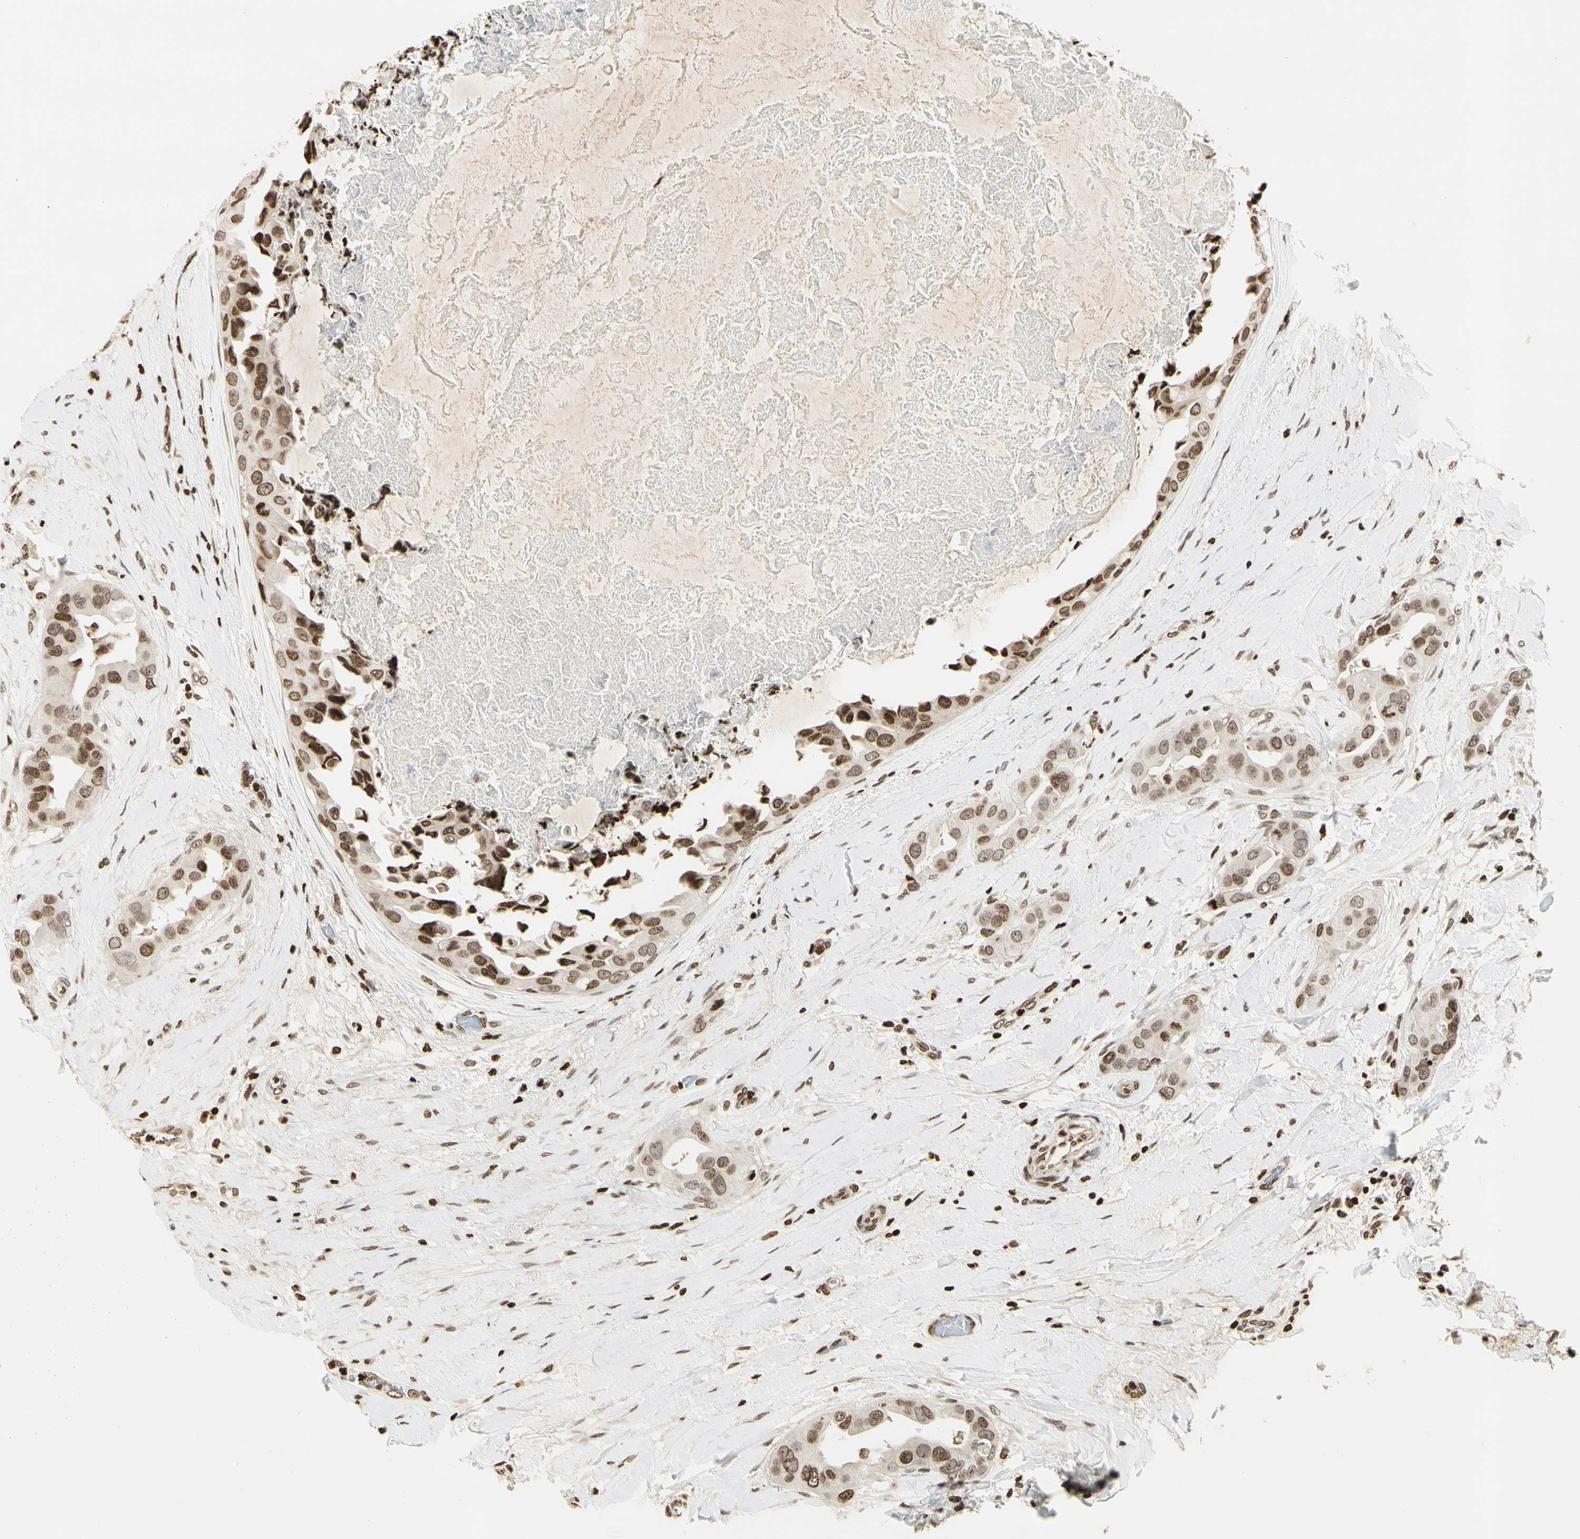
{"staining": {"intensity": "moderate", "quantity": ">75%", "location": "nuclear"}, "tissue": "breast cancer", "cell_type": "Tumor cells", "image_type": "cancer", "snomed": [{"axis": "morphology", "description": "Duct carcinoma"}, {"axis": "topography", "description": "Breast"}], "caption": "A brown stain shows moderate nuclear staining of a protein in human breast intraductal carcinoma tumor cells.", "gene": "RORA", "patient": {"sex": "female", "age": 40}}